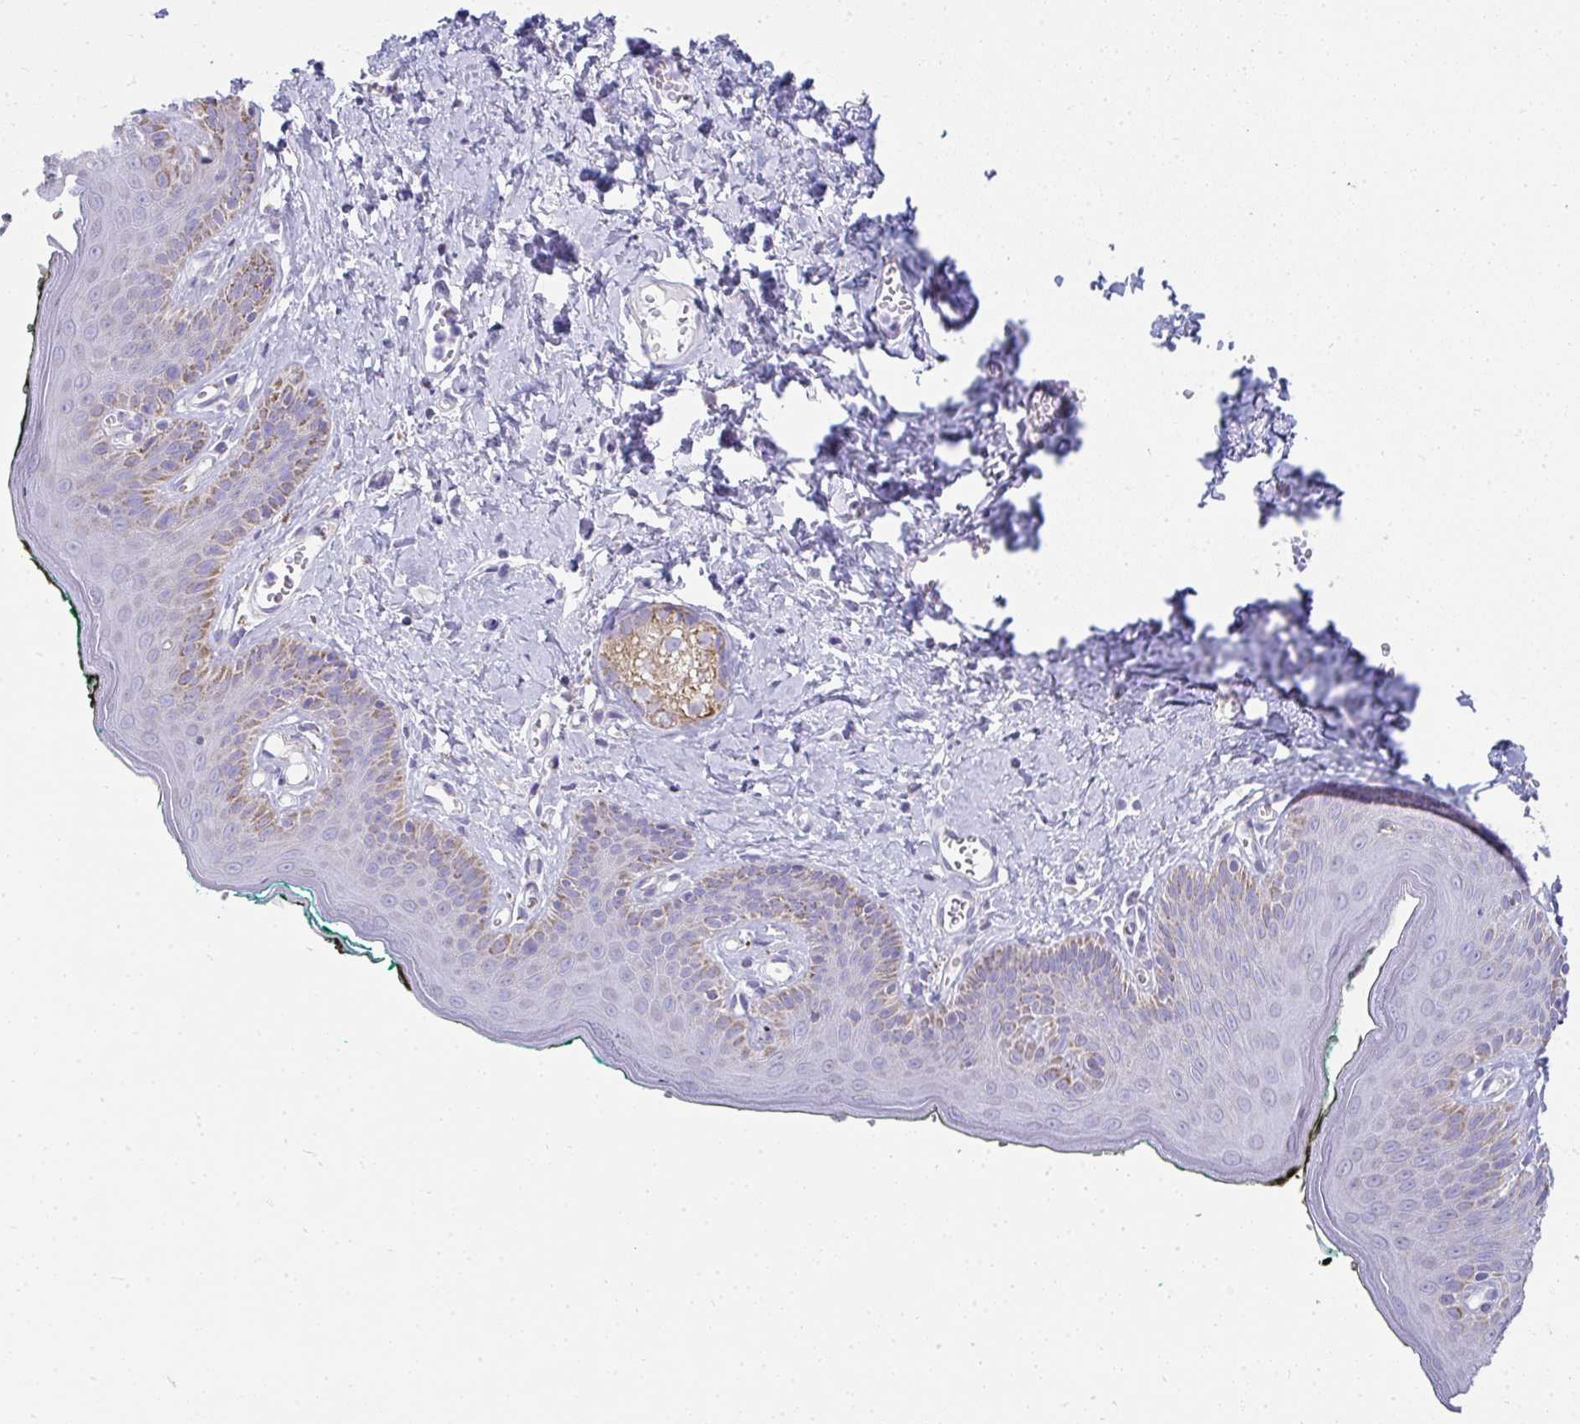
{"staining": {"intensity": "moderate", "quantity": "25%-75%", "location": "cytoplasmic/membranous"}, "tissue": "skin", "cell_type": "Epidermal cells", "image_type": "normal", "snomed": [{"axis": "morphology", "description": "Normal tissue, NOS"}, {"axis": "topography", "description": "Vulva"}, {"axis": "topography", "description": "Peripheral nerve tissue"}], "caption": "High-magnification brightfield microscopy of normal skin stained with DAB (brown) and counterstained with hematoxylin (blue). epidermal cells exhibit moderate cytoplasmic/membranous positivity is identified in about25%-75% of cells. The staining was performed using DAB (3,3'-diaminobenzidine) to visualize the protein expression in brown, while the nuclei were stained in blue with hematoxylin (Magnification: 20x).", "gene": "SLC6A1", "patient": {"sex": "female", "age": 66}}